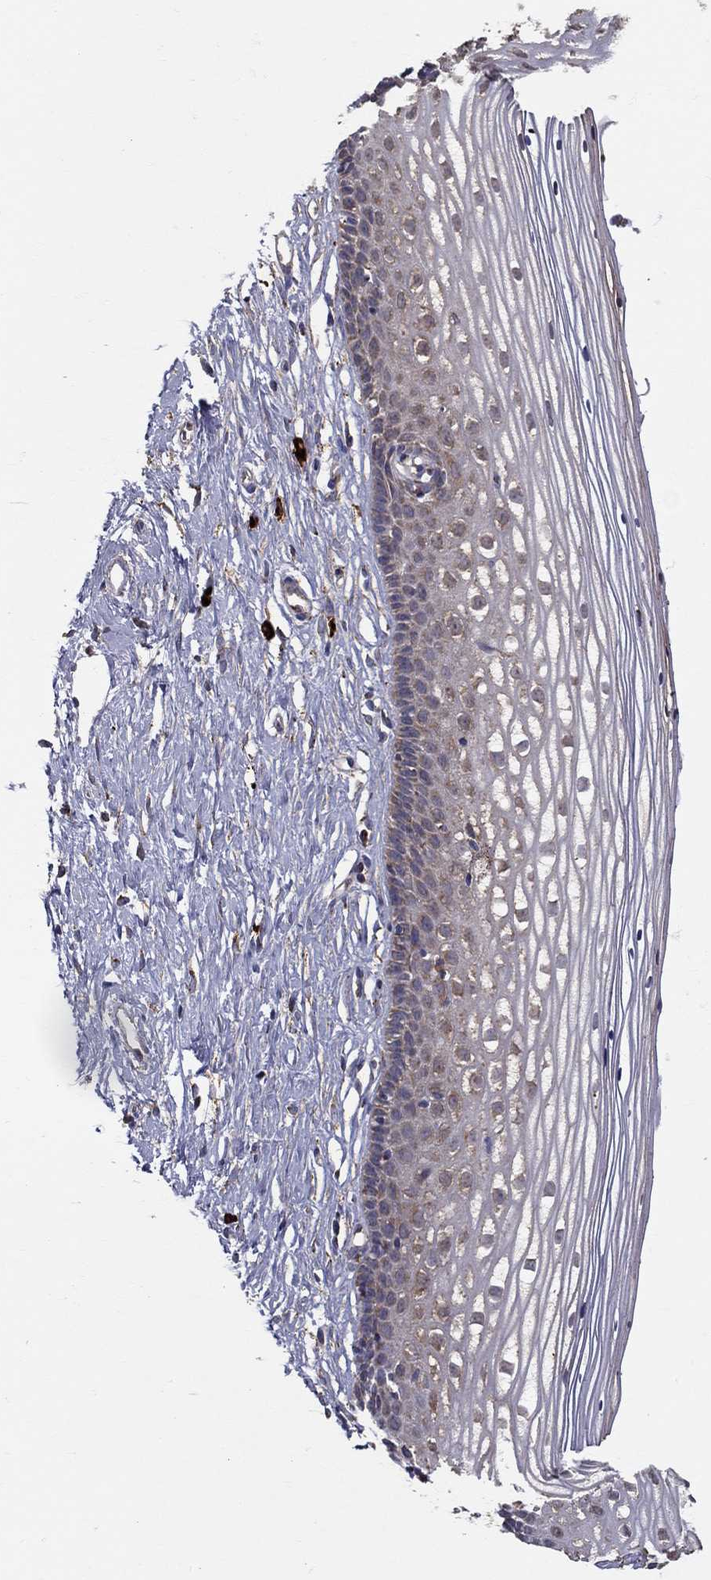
{"staining": {"intensity": "weak", "quantity": ">75%", "location": "cytoplasmic/membranous"}, "tissue": "cervix", "cell_type": "Glandular cells", "image_type": "normal", "snomed": [{"axis": "morphology", "description": "Normal tissue, NOS"}, {"axis": "topography", "description": "Cervix"}], "caption": "The immunohistochemical stain highlights weak cytoplasmic/membranous staining in glandular cells of normal cervix.", "gene": "PRDX4", "patient": {"sex": "female", "age": 40}}